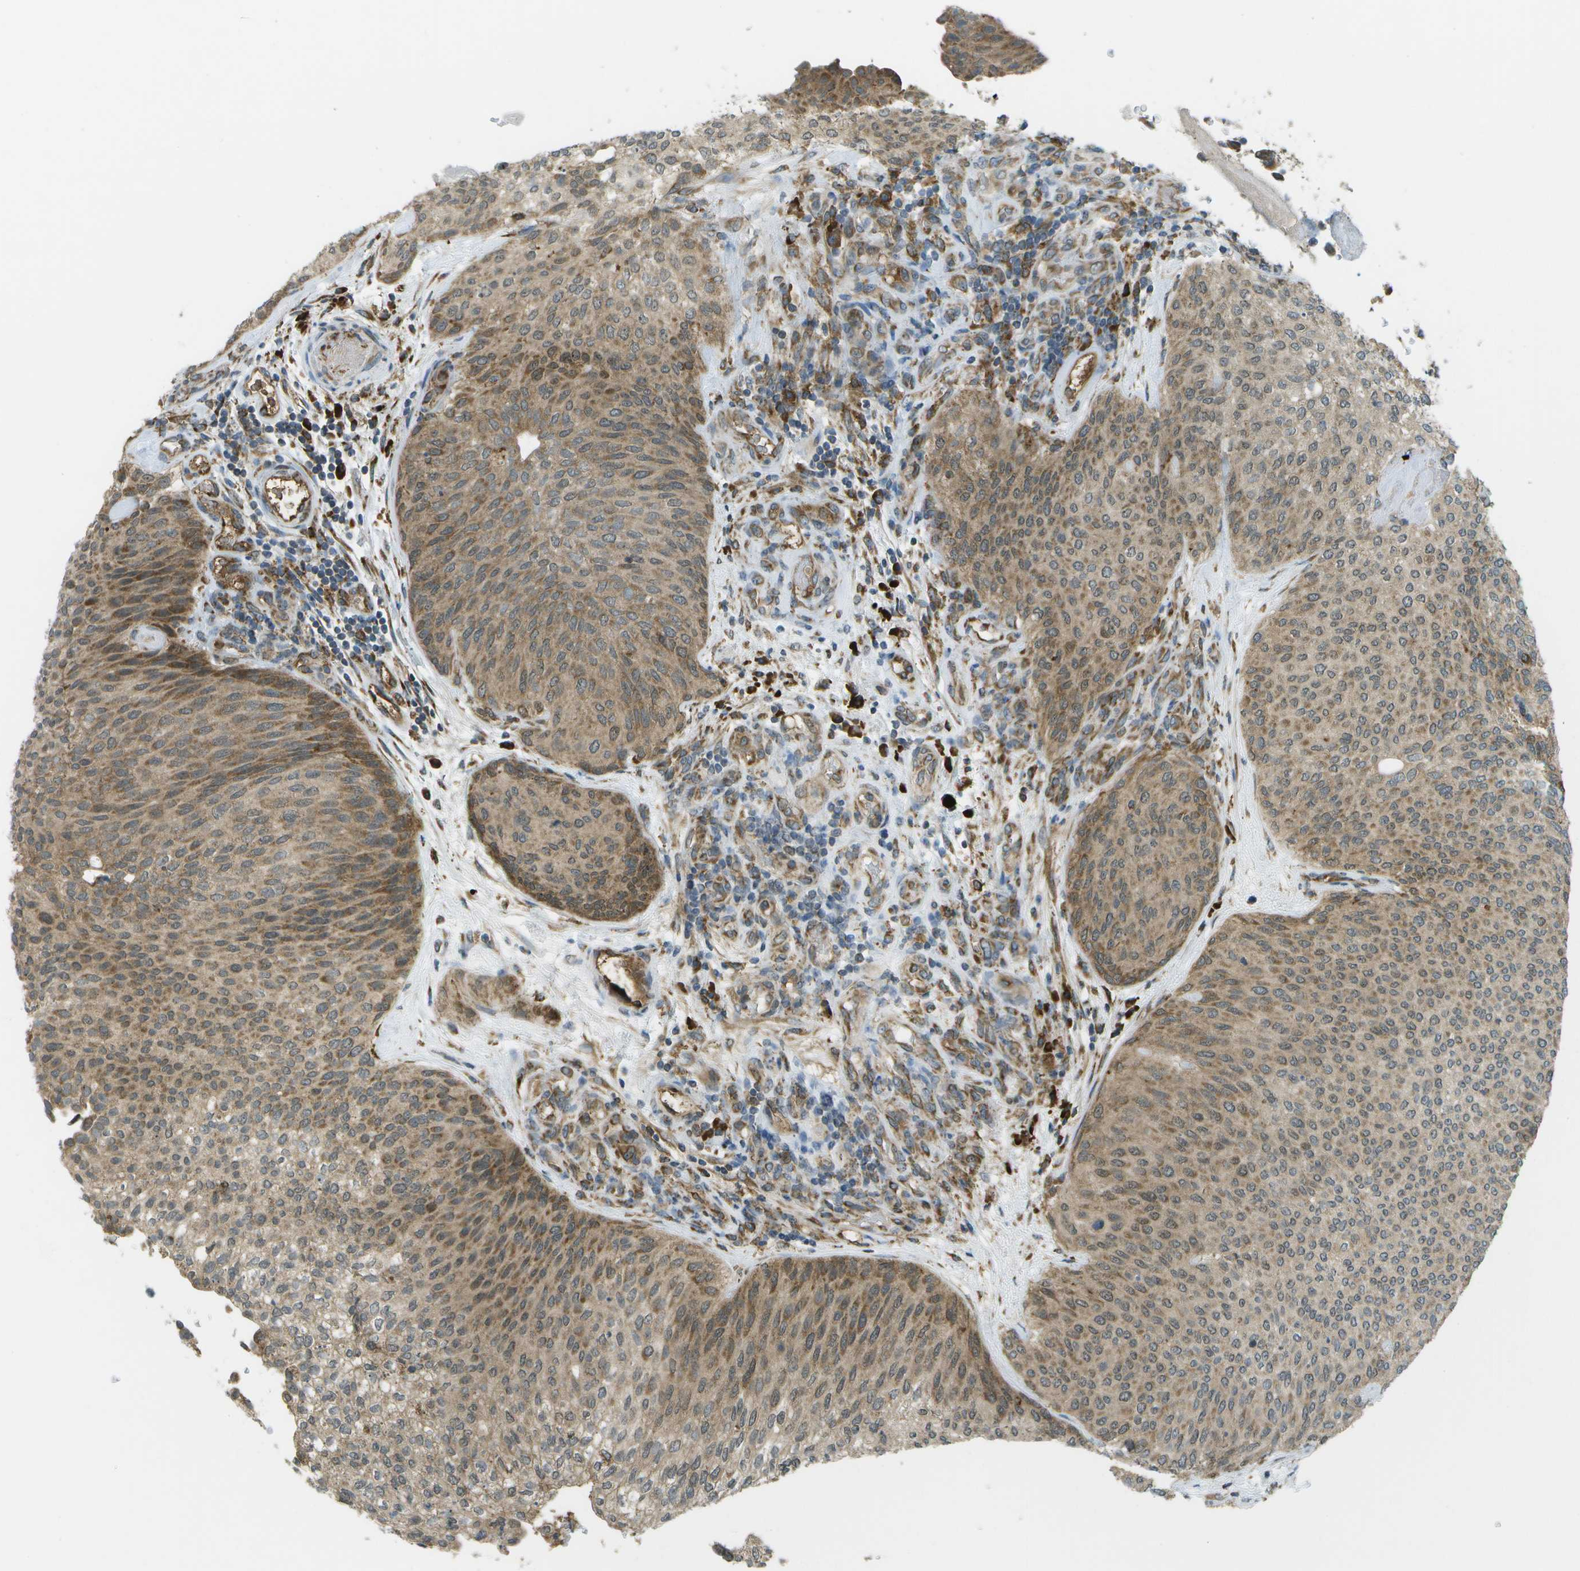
{"staining": {"intensity": "moderate", "quantity": ">75%", "location": "cytoplasmic/membranous"}, "tissue": "urothelial cancer", "cell_type": "Tumor cells", "image_type": "cancer", "snomed": [{"axis": "morphology", "description": "Urothelial carcinoma, Low grade"}, {"axis": "topography", "description": "Urinary bladder"}], "caption": "Immunohistochemistry (IHC) of human low-grade urothelial carcinoma exhibits medium levels of moderate cytoplasmic/membranous positivity in approximately >75% of tumor cells.", "gene": "USP30", "patient": {"sex": "female", "age": 79}}